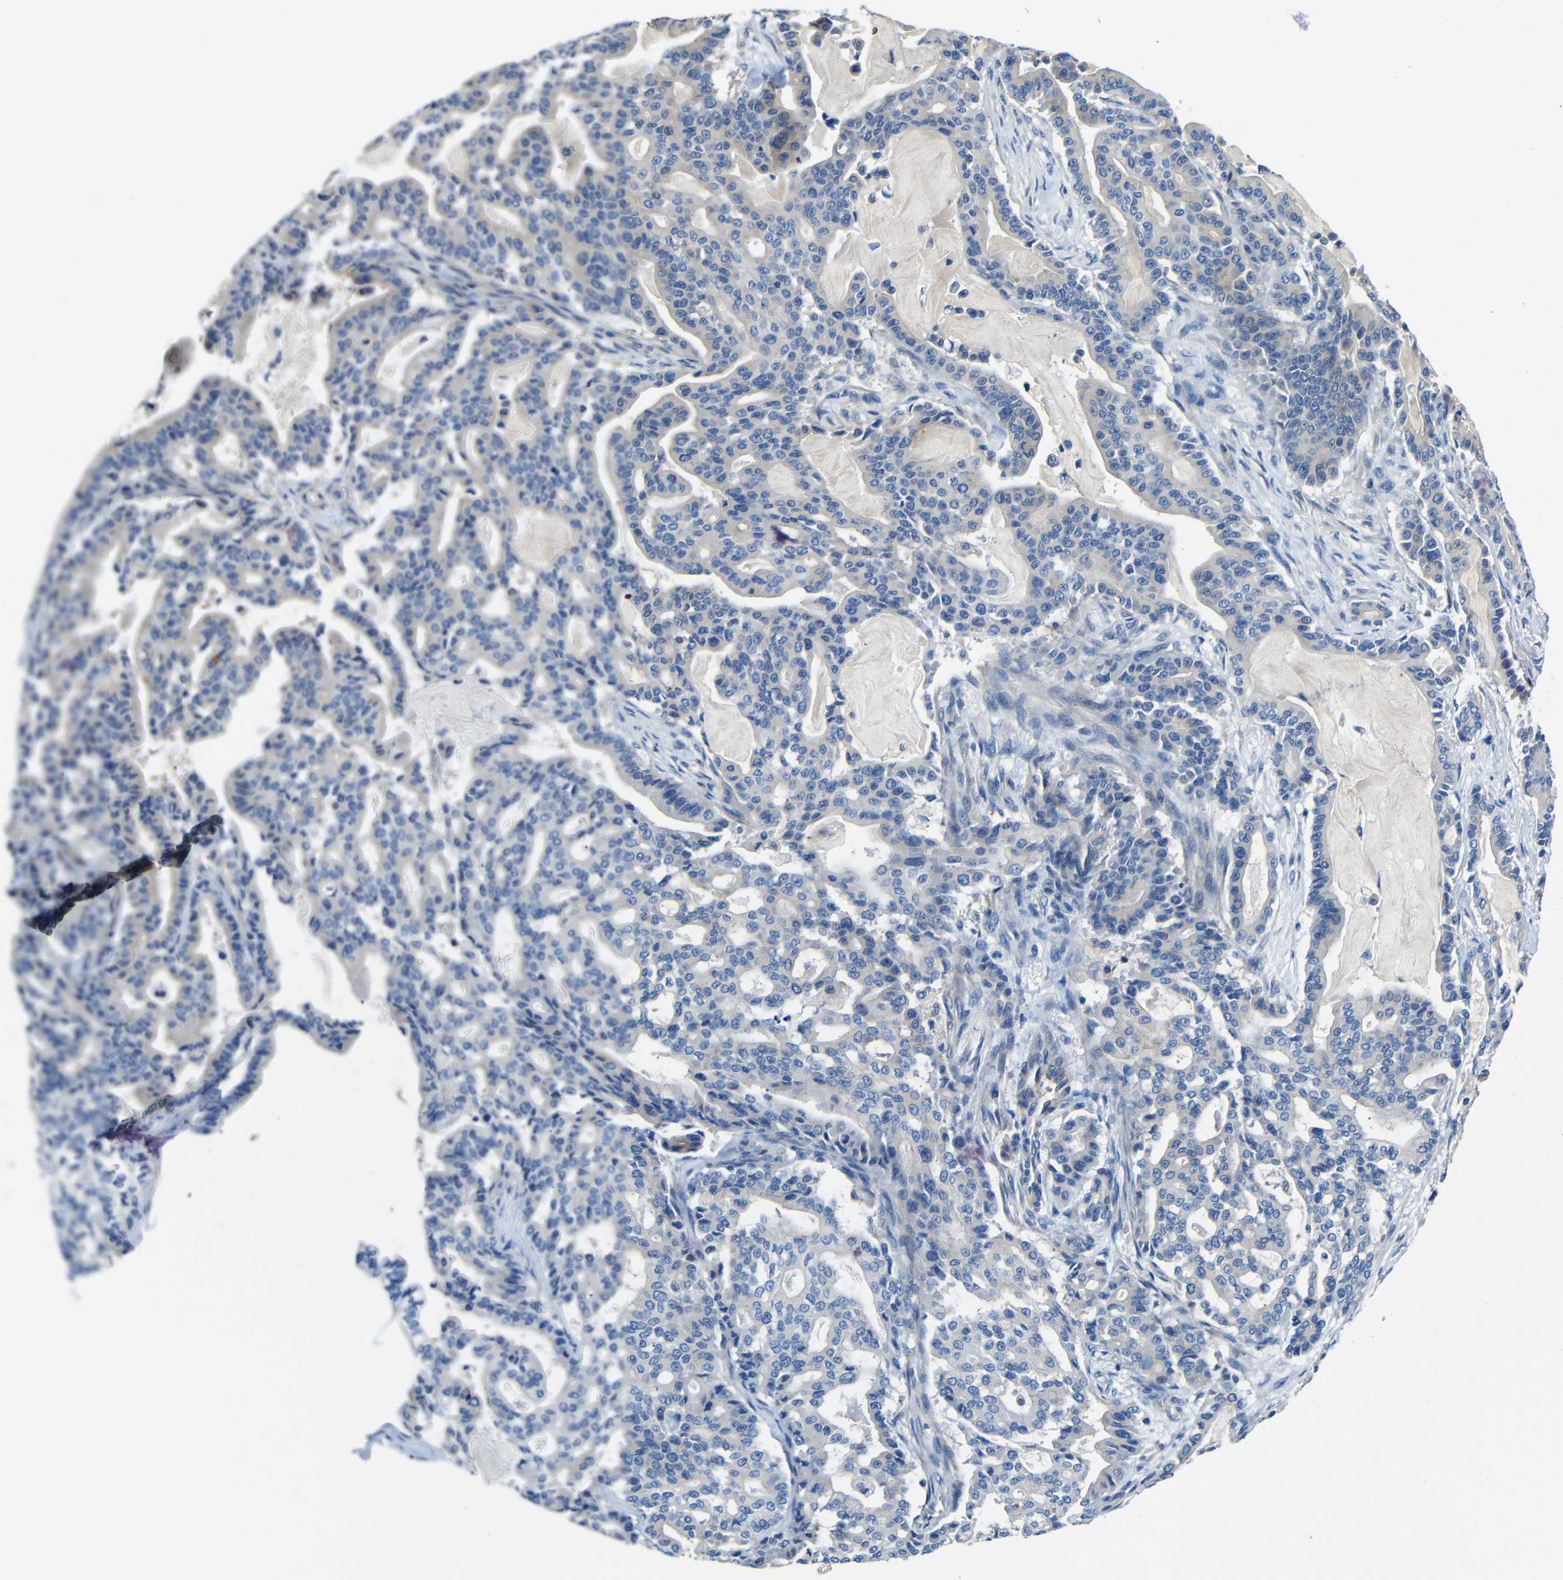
{"staining": {"intensity": "weak", "quantity": "<25%", "location": "cytoplasmic/membranous"}, "tissue": "pancreatic cancer", "cell_type": "Tumor cells", "image_type": "cancer", "snomed": [{"axis": "morphology", "description": "Adenocarcinoma, NOS"}, {"axis": "topography", "description": "Pancreas"}], "caption": "There is no significant positivity in tumor cells of pancreatic cancer.", "gene": "GDI1", "patient": {"sex": "male", "age": 63}}